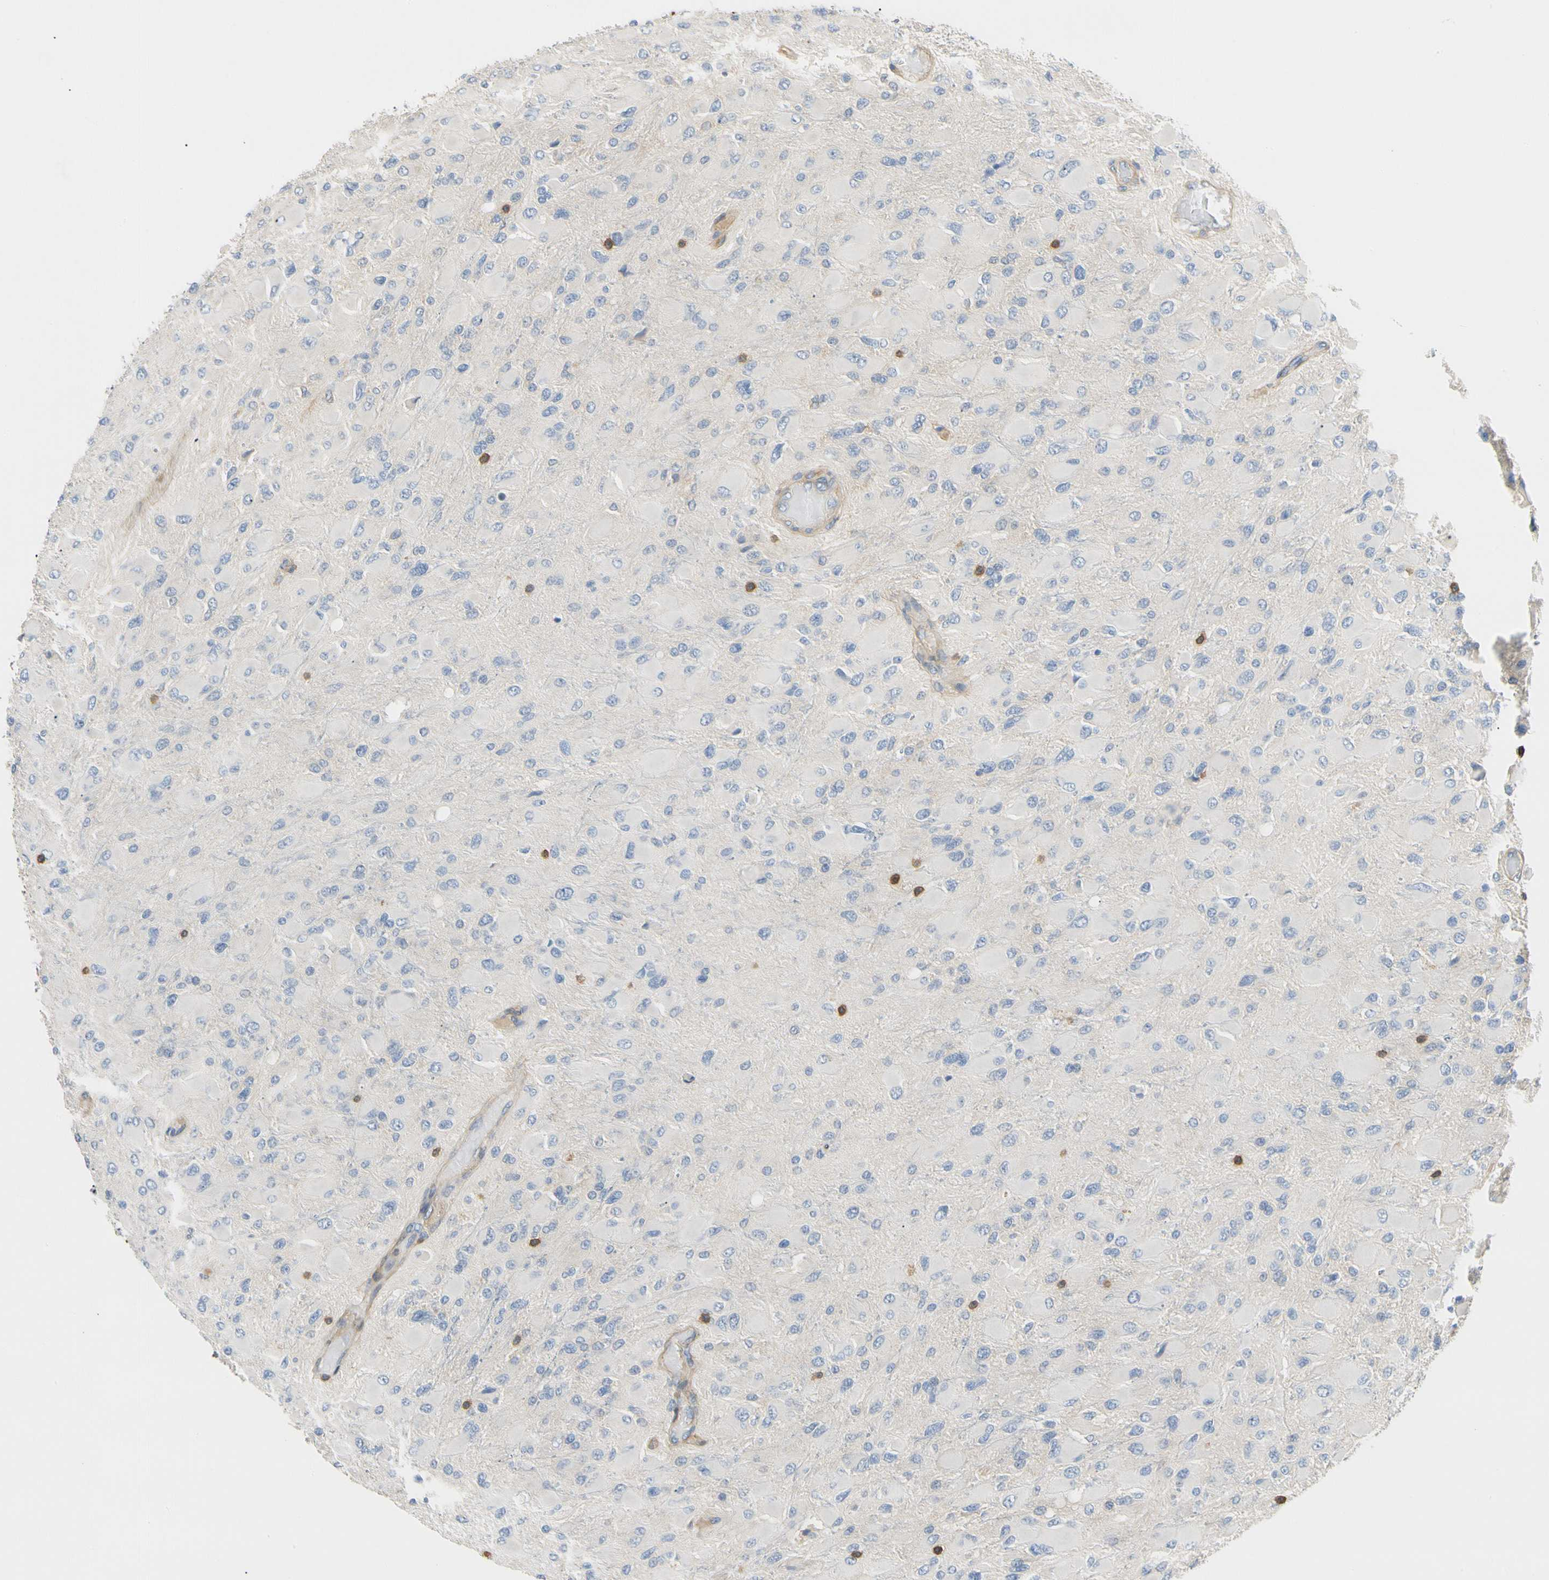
{"staining": {"intensity": "negative", "quantity": "none", "location": "none"}, "tissue": "glioma", "cell_type": "Tumor cells", "image_type": "cancer", "snomed": [{"axis": "morphology", "description": "Glioma, malignant, High grade"}, {"axis": "topography", "description": "Cerebral cortex"}], "caption": "The immunohistochemistry (IHC) histopathology image has no significant positivity in tumor cells of glioma tissue.", "gene": "TNFRSF18", "patient": {"sex": "female", "age": 36}}